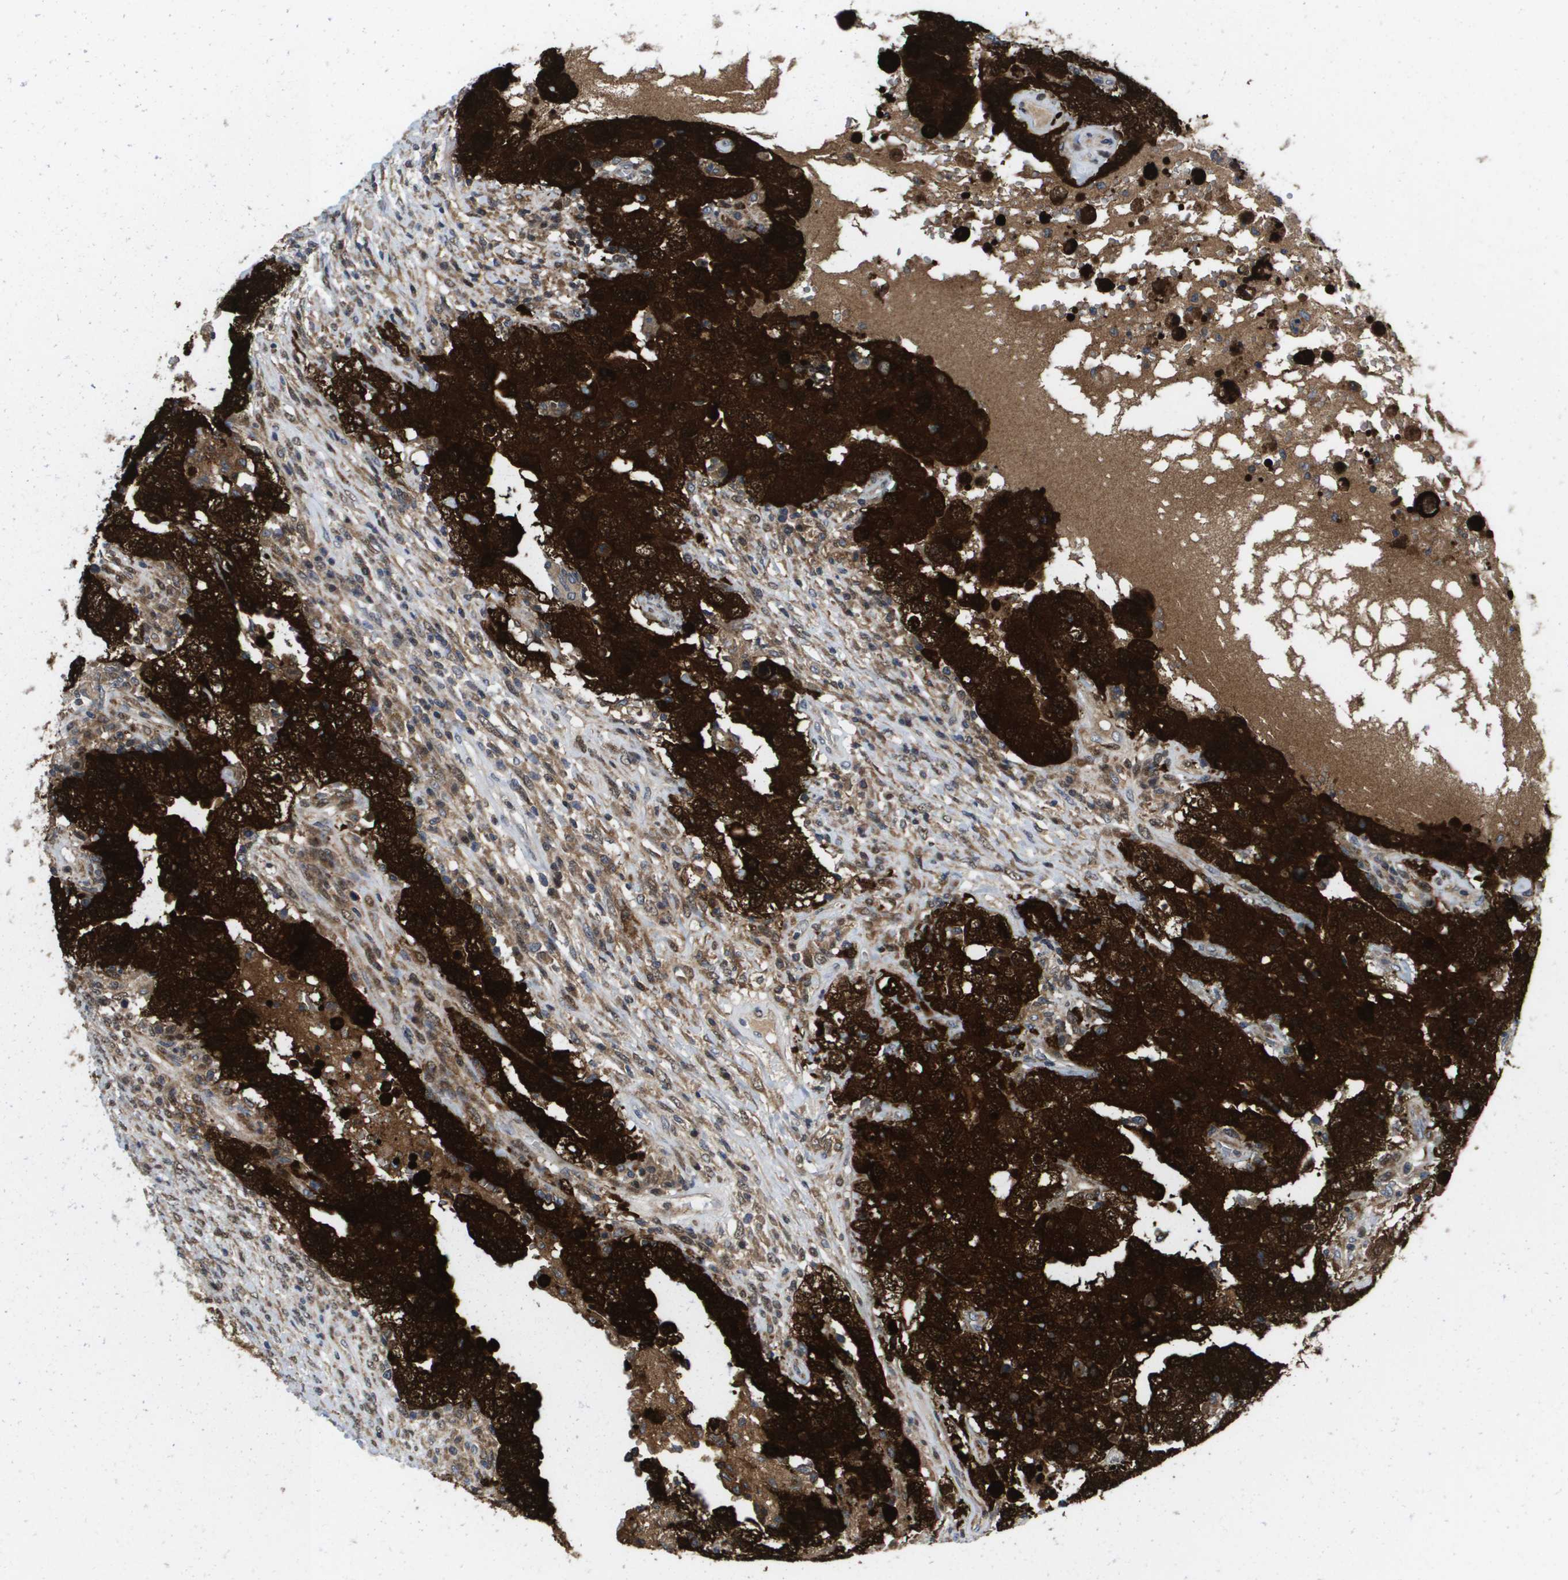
{"staining": {"intensity": "strong", "quantity": ">75%", "location": "cytoplasmic/membranous,nuclear"}, "tissue": "testis cancer", "cell_type": "Tumor cells", "image_type": "cancer", "snomed": [{"axis": "morphology", "description": "Carcinoma, Embryonal, NOS"}, {"axis": "topography", "description": "Testis"}], "caption": "Testis embryonal carcinoma stained for a protein (brown) reveals strong cytoplasmic/membranous and nuclear positive staining in approximately >75% of tumor cells.", "gene": "FKBP4", "patient": {"sex": "male", "age": 26}}